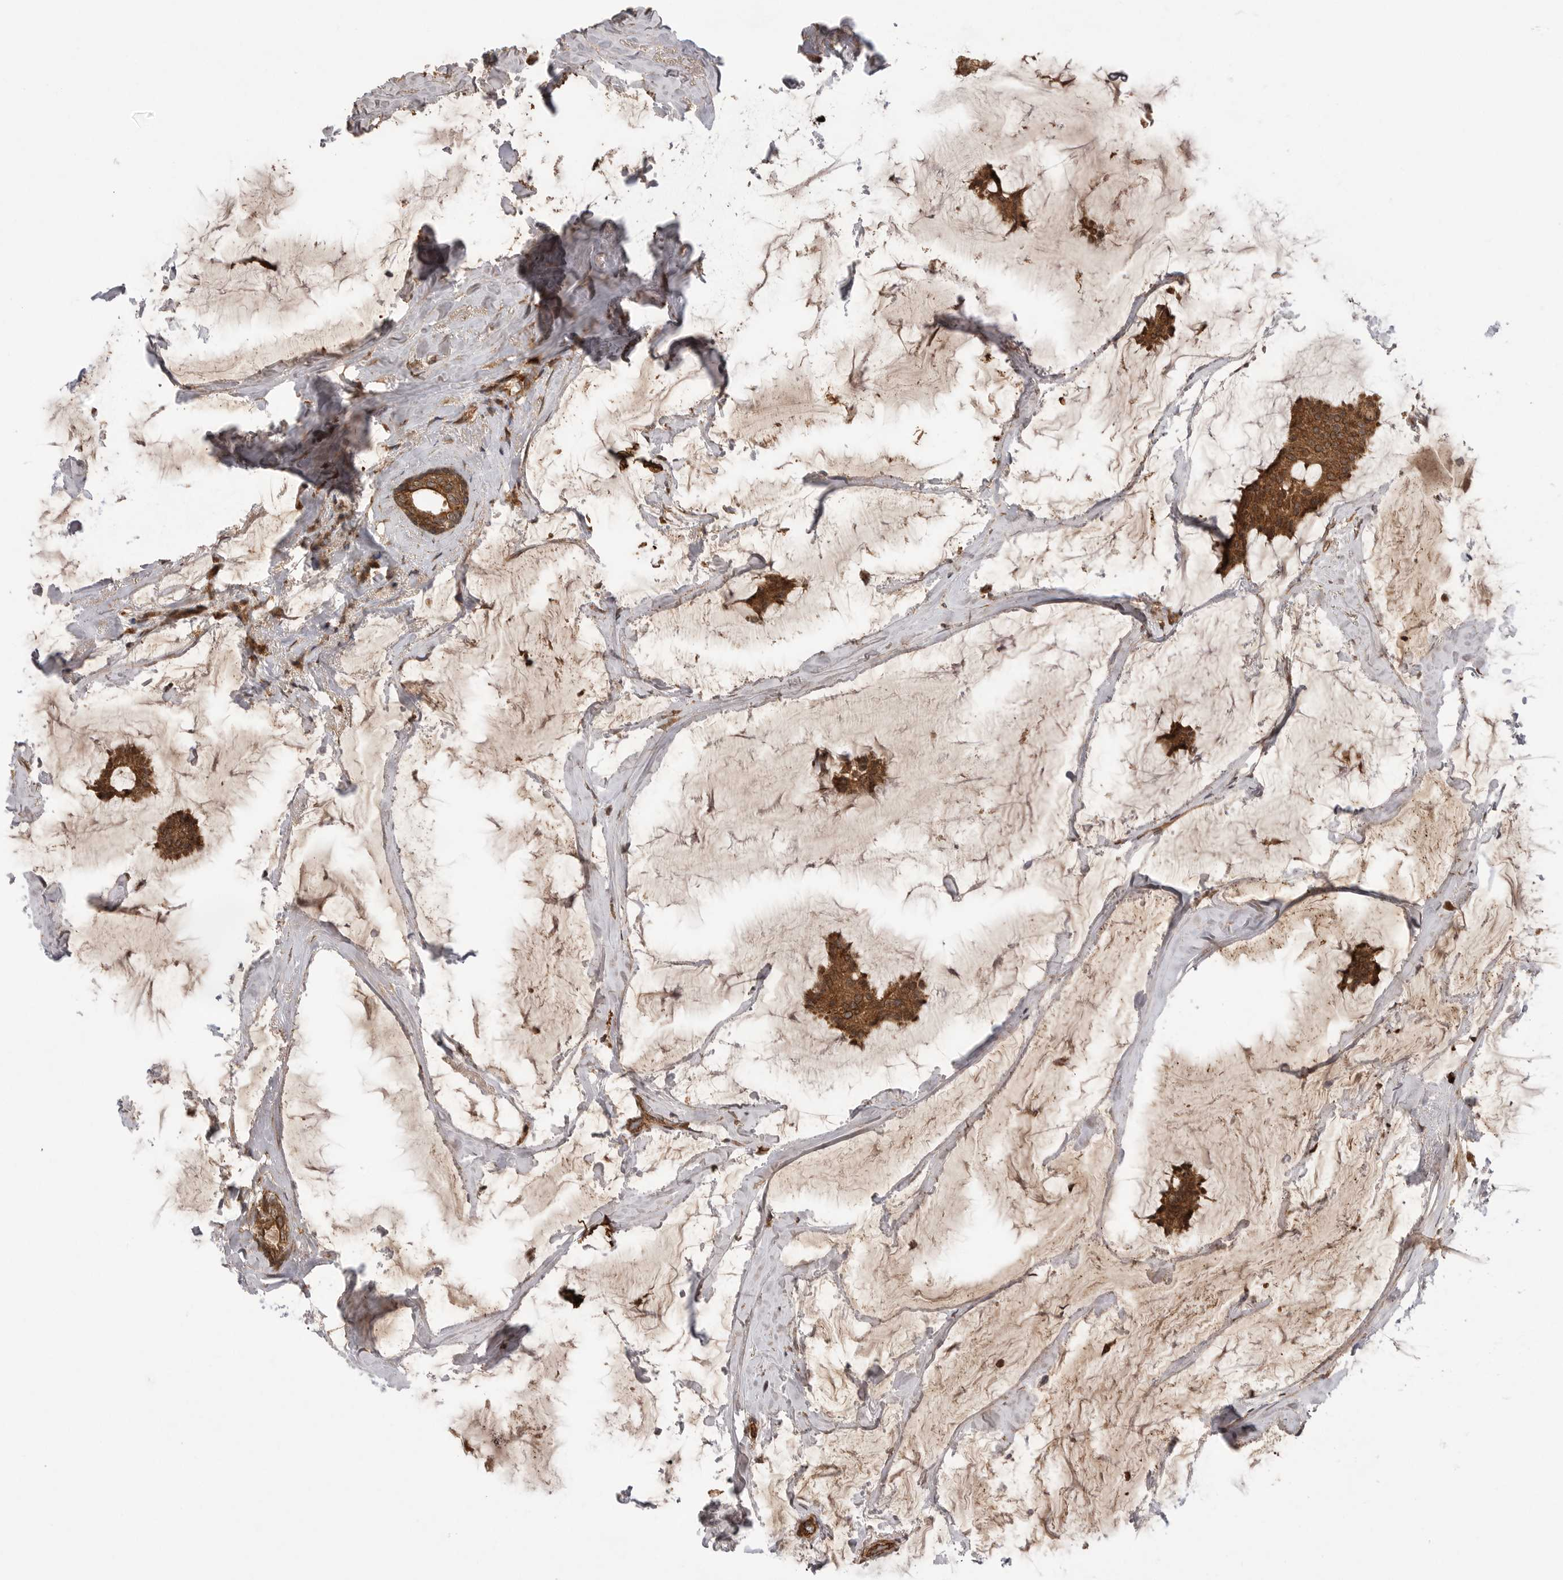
{"staining": {"intensity": "strong", "quantity": ">75%", "location": "cytoplasmic/membranous"}, "tissue": "breast cancer", "cell_type": "Tumor cells", "image_type": "cancer", "snomed": [{"axis": "morphology", "description": "Duct carcinoma"}, {"axis": "topography", "description": "Breast"}], "caption": "Protein analysis of breast cancer tissue demonstrates strong cytoplasmic/membranous positivity in approximately >75% of tumor cells.", "gene": "PRDX4", "patient": {"sex": "female", "age": 93}}